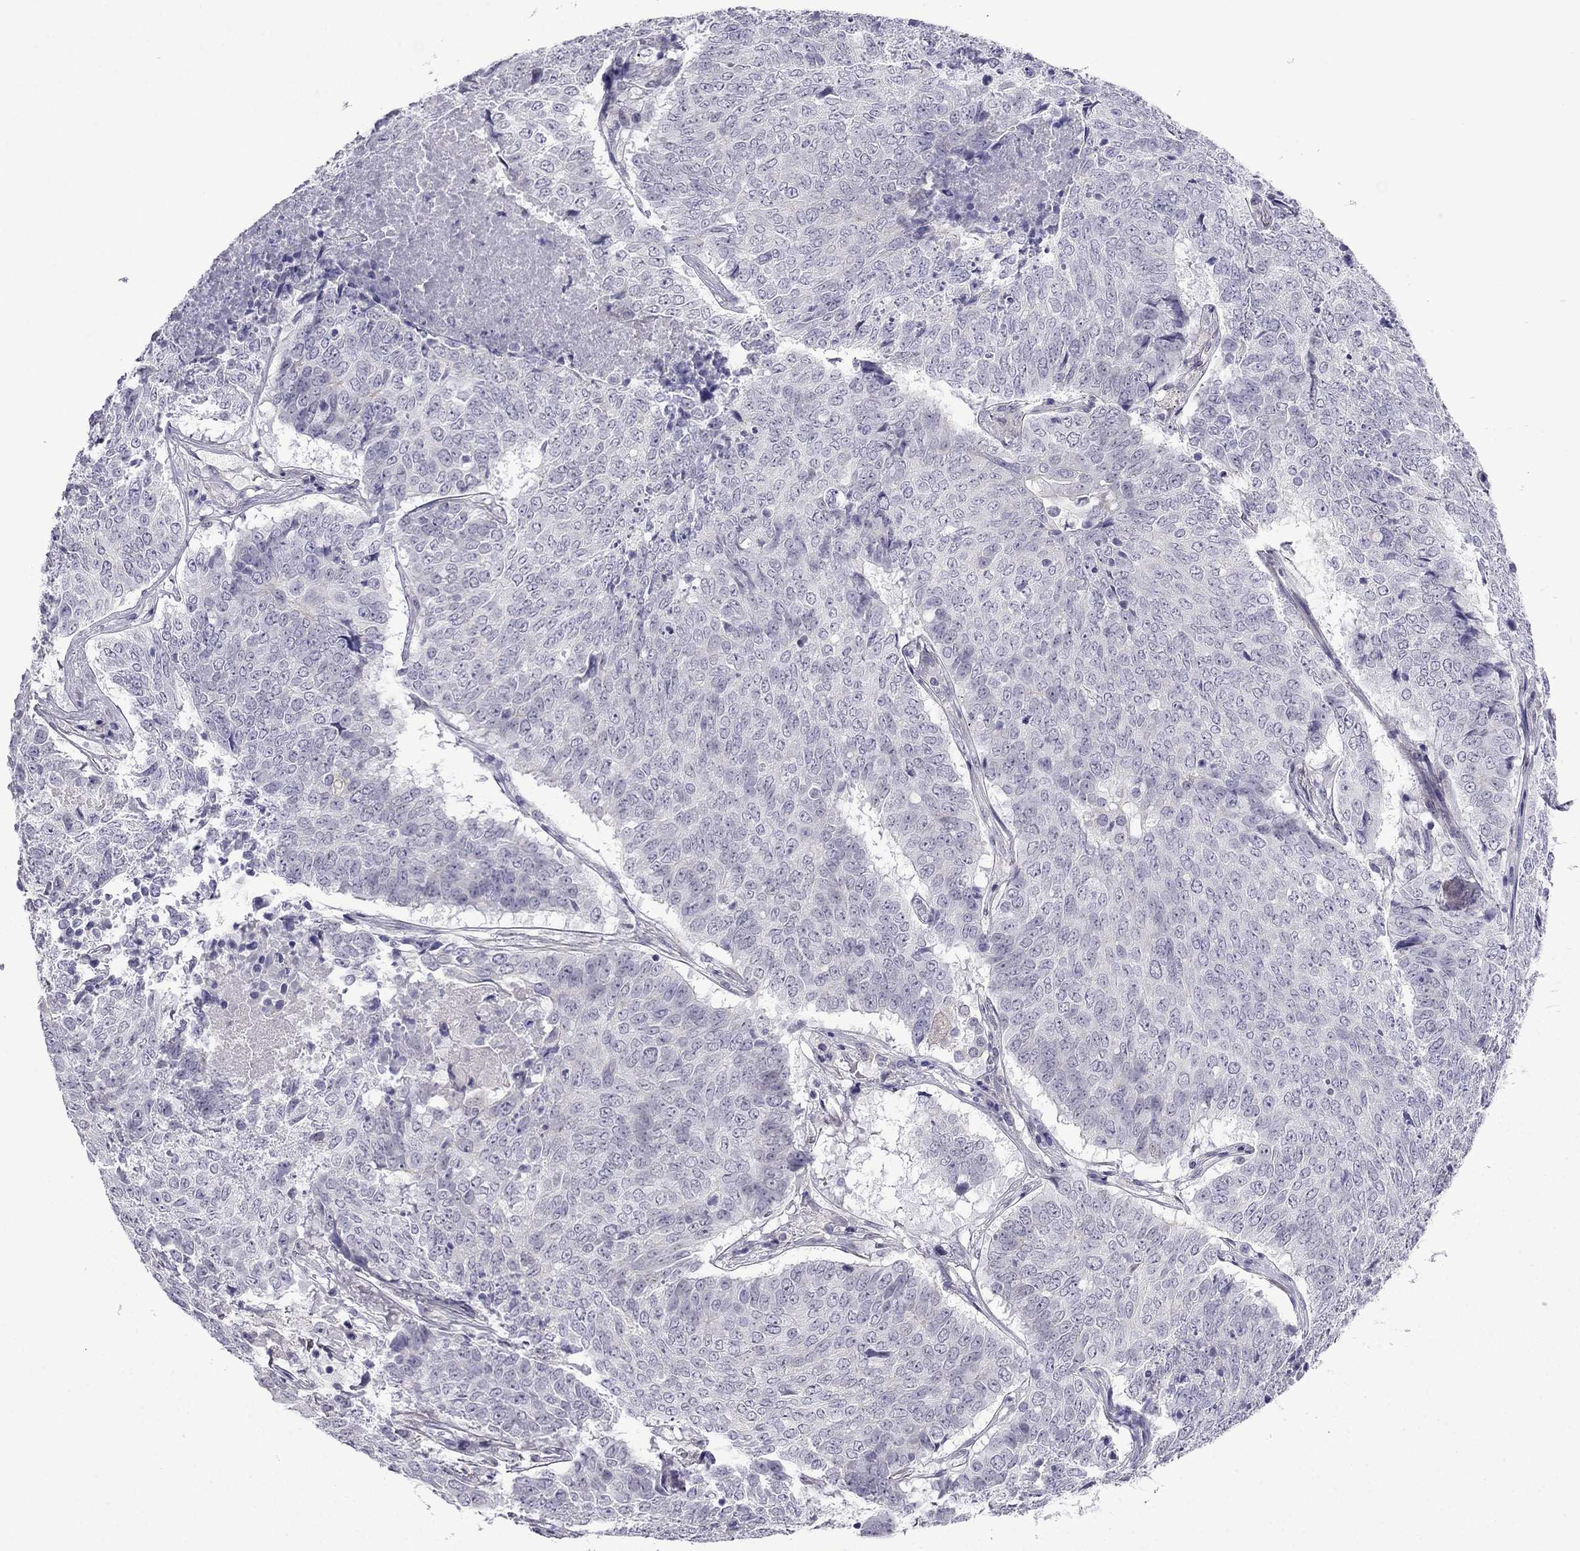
{"staining": {"intensity": "negative", "quantity": "none", "location": "none"}, "tissue": "lung cancer", "cell_type": "Tumor cells", "image_type": "cancer", "snomed": [{"axis": "morphology", "description": "Squamous cell carcinoma, NOS"}, {"axis": "topography", "description": "Lung"}], "caption": "IHC of lung cancer (squamous cell carcinoma) displays no positivity in tumor cells. (DAB immunohistochemistry visualized using brightfield microscopy, high magnification).", "gene": "POM121L12", "patient": {"sex": "male", "age": 64}}